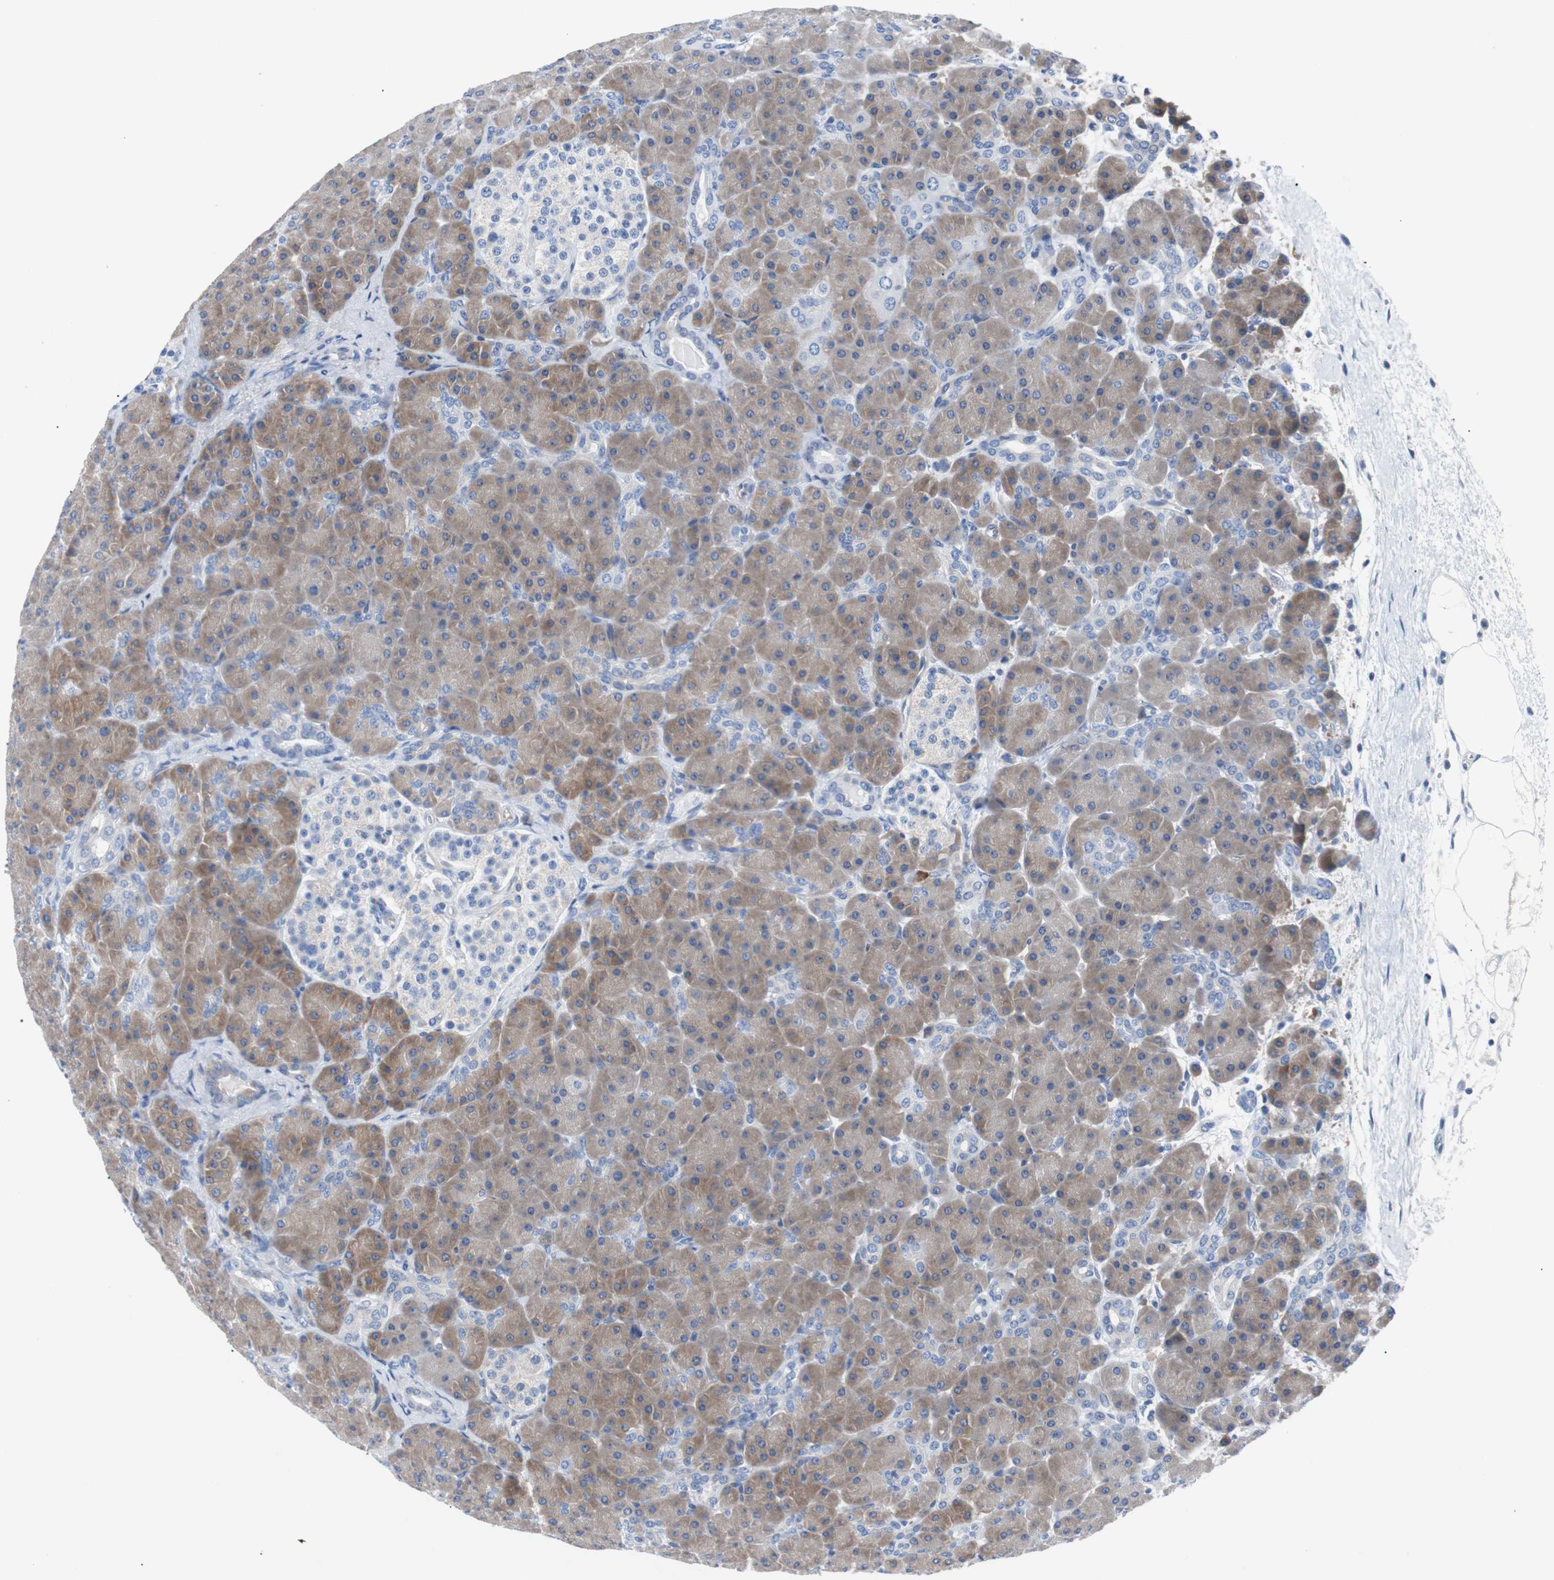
{"staining": {"intensity": "moderate", "quantity": ">75%", "location": "cytoplasmic/membranous"}, "tissue": "pancreas", "cell_type": "Exocrine glandular cells", "image_type": "normal", "snomed": [{"axis": "morphology", "description": "Normal tissue, NOS"}, {"axis": "topography", "description": "Pancreas"}], "caption": "The photomicrograph demonstrates a brown stain indicating the presence of a protein in the cytoplasmic/membranous of exocrine glandular cells in pancreas.", "gene": "EEF2K", "patient": {"sex": "male", "age": 66}}